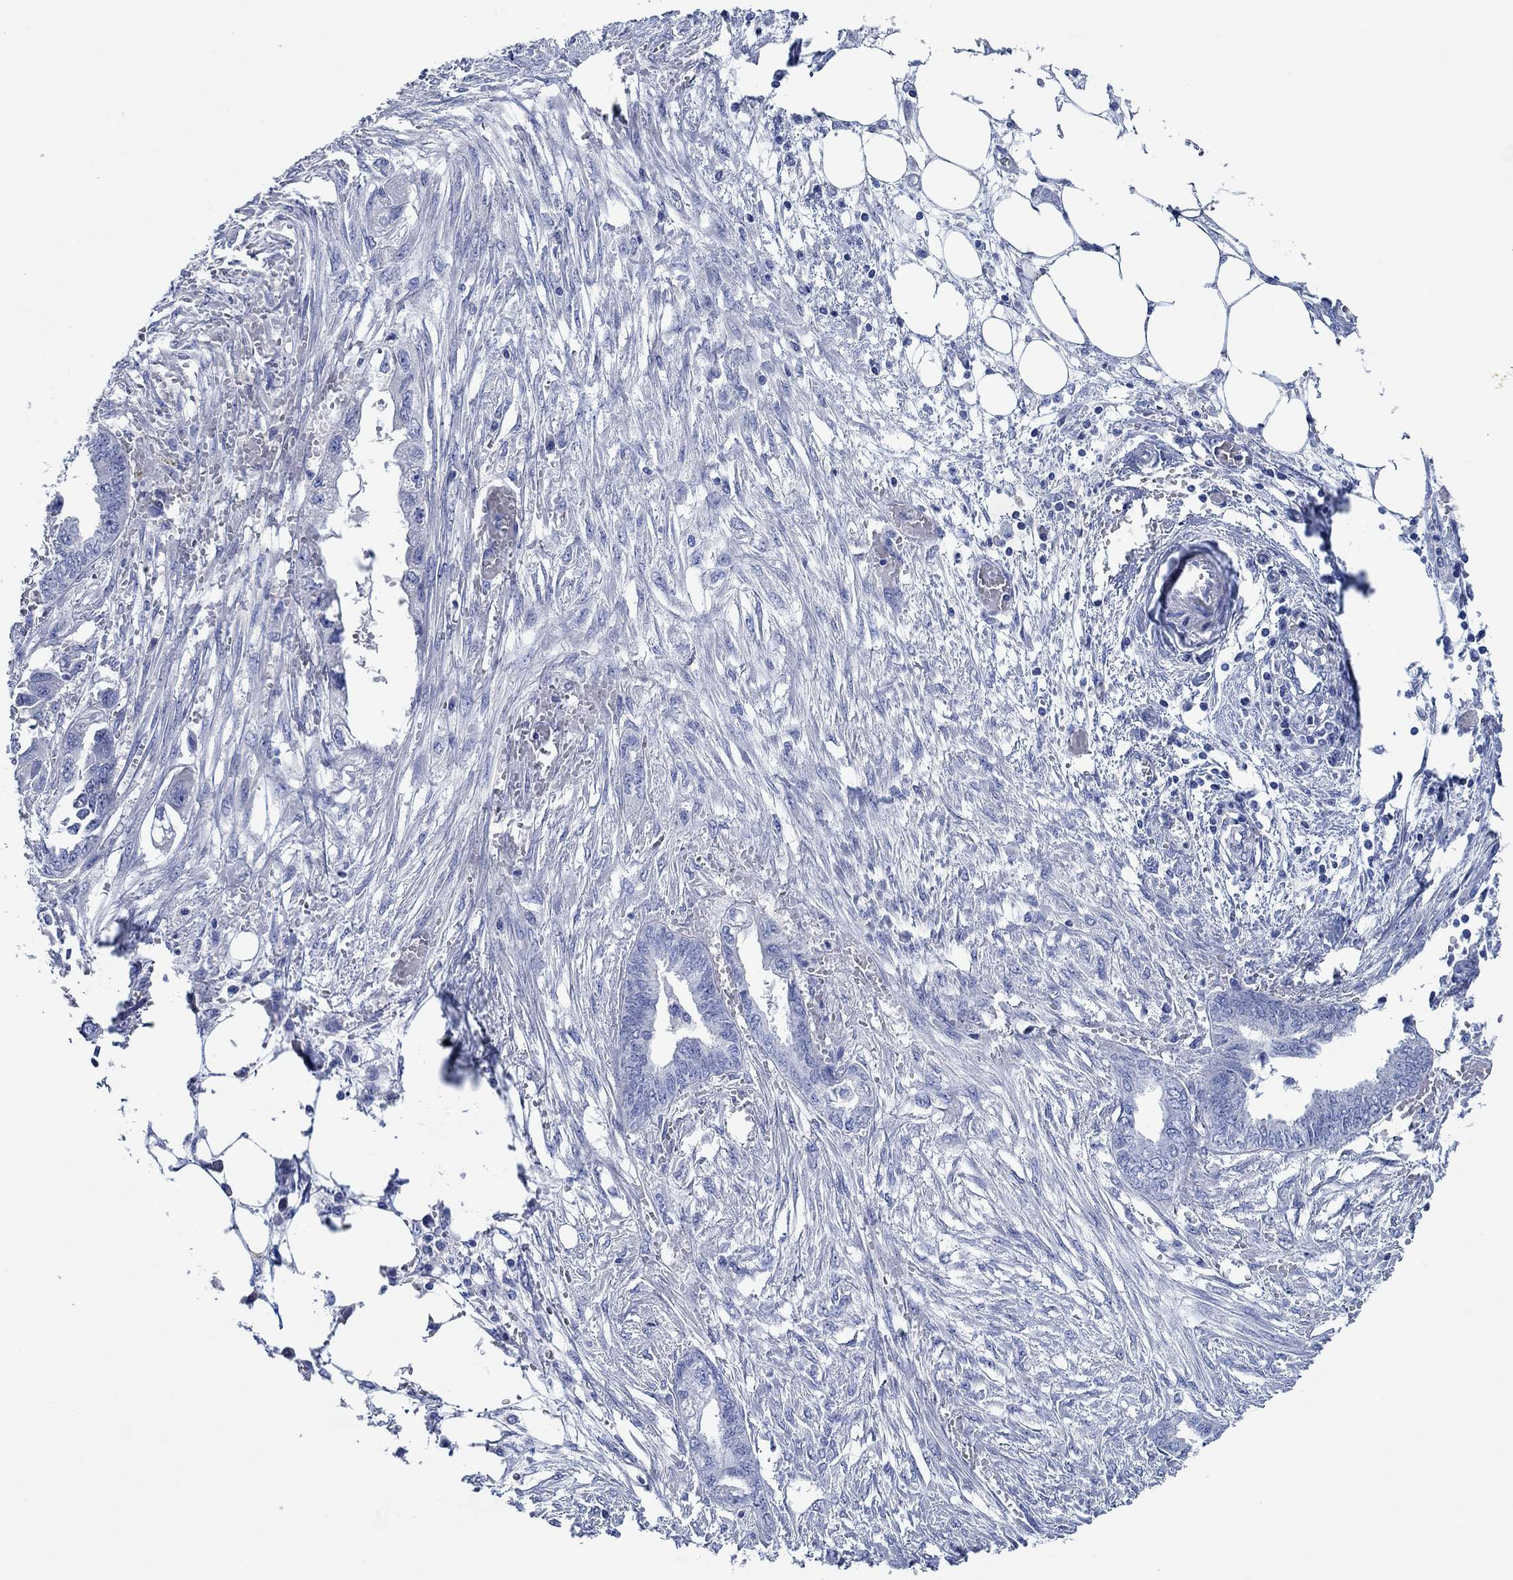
{"staining": {"intensity": "negative", "quantity": "none", "location": "none"}, "tissue": "endometrial cancer", "cell_type": "Tumor cells", "image_type": "cancer", "snomed": [{"axis": "morphology", "description": "Adenocarcinoma, NOS"}, {"axis": "morphology", "description": "Adenocarcinoma, metastatic, NOS"}, {"axis": "topography", "description": "Adipose tissue"}, {"axis": "topography", "description": "Endometrium"}], "caption": "Tumor cells are negative for protein expression in human endometrial metastatic adenocarcinoma.", "gene": "CPNE6", "patient": {"sex": "female", "age": 67}}